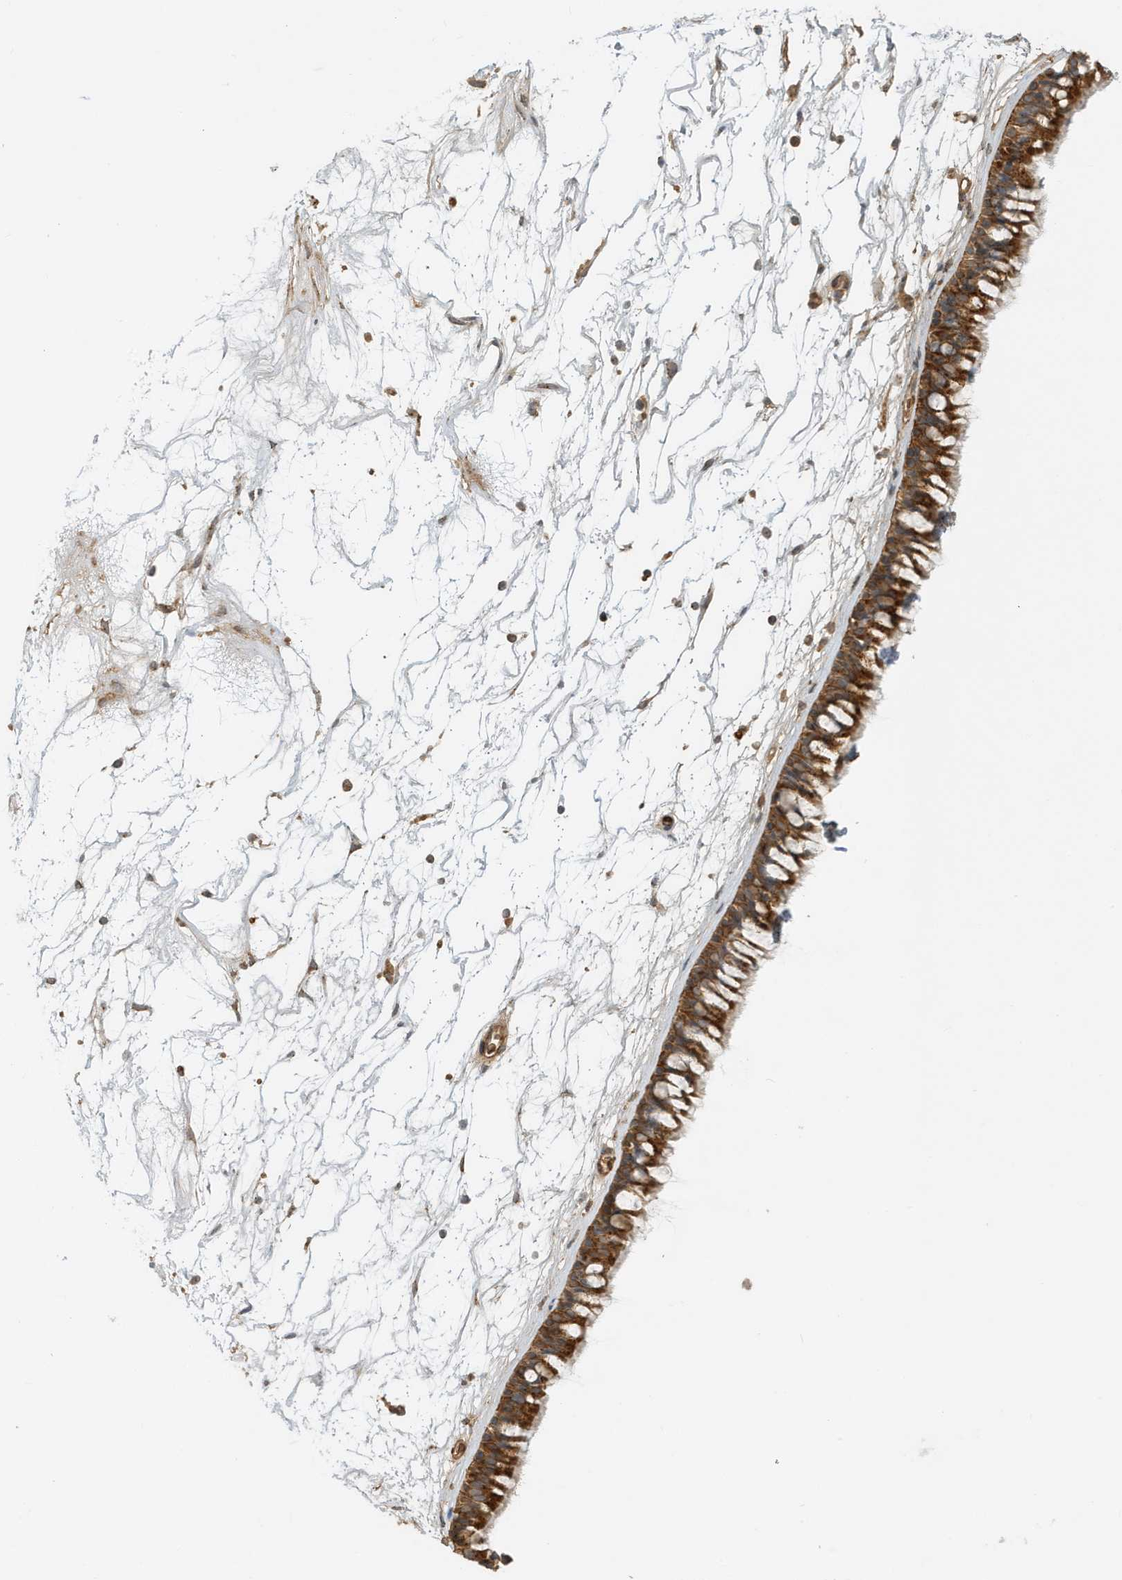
{"staining": {"intensity": "moderate", "quantity": ">75%", "location": "cytoplasmic/membranous"}, "tissue": "nasopharynx", "cell_type": "Respiratory epithelial cells", "image_type": "normal", "snomed": [{"axis": "morphology", "description": "Normal tissue, NOS"}, {"axis": "topography", "description": "Nasopharynx"}], "caption": "Moderate cytoplasmic/membranous positivity for a protein is present in about >75% of respiratory epithelial cells of benign nasopharynx using immunohistochemistry.", "gene": "FYCO1", "patient": {"sex": "male", "age": 64}}